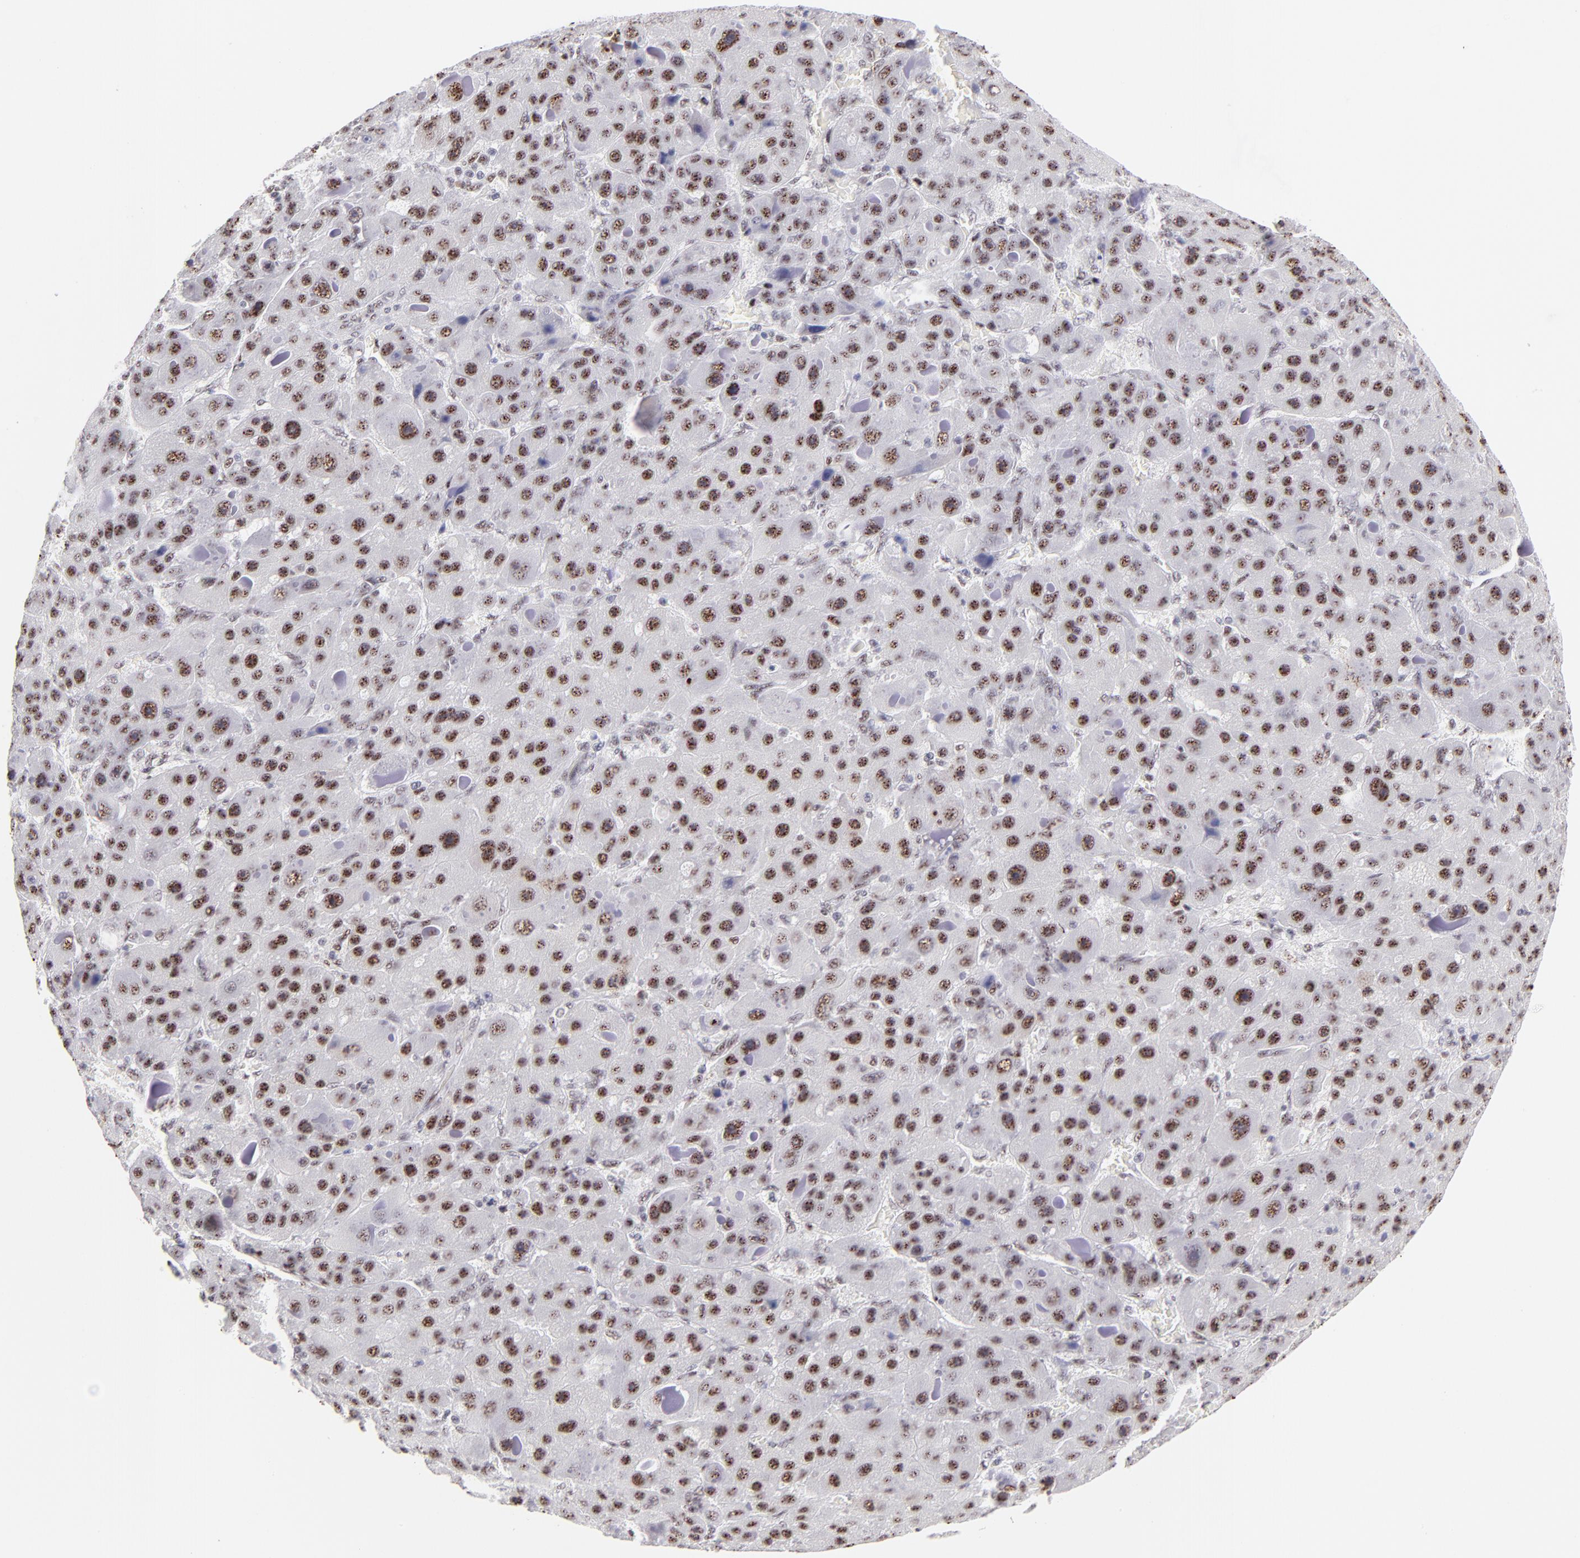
{"staining": {"intensity": "moderate", "quantity": ">75%", "location": "nuclear"}, "tissue": "liver cancer", "cell_type": "Tumor cells", "image_type": "cancer", "snomed": [{"axis": "morphology", "description": "Carcinoma, Hepatocellular, NOS"}, {"axis": "topography", "description": "Liver"}], "caption": "Hepatocellular carcinoma (liver) tissue displays moderate nuclear staining in approximately >75% of tumor cells, visualized by immunohistochemistry.", "gene": "CDC25C", "patient": {"sex": "male", "age": 76}}